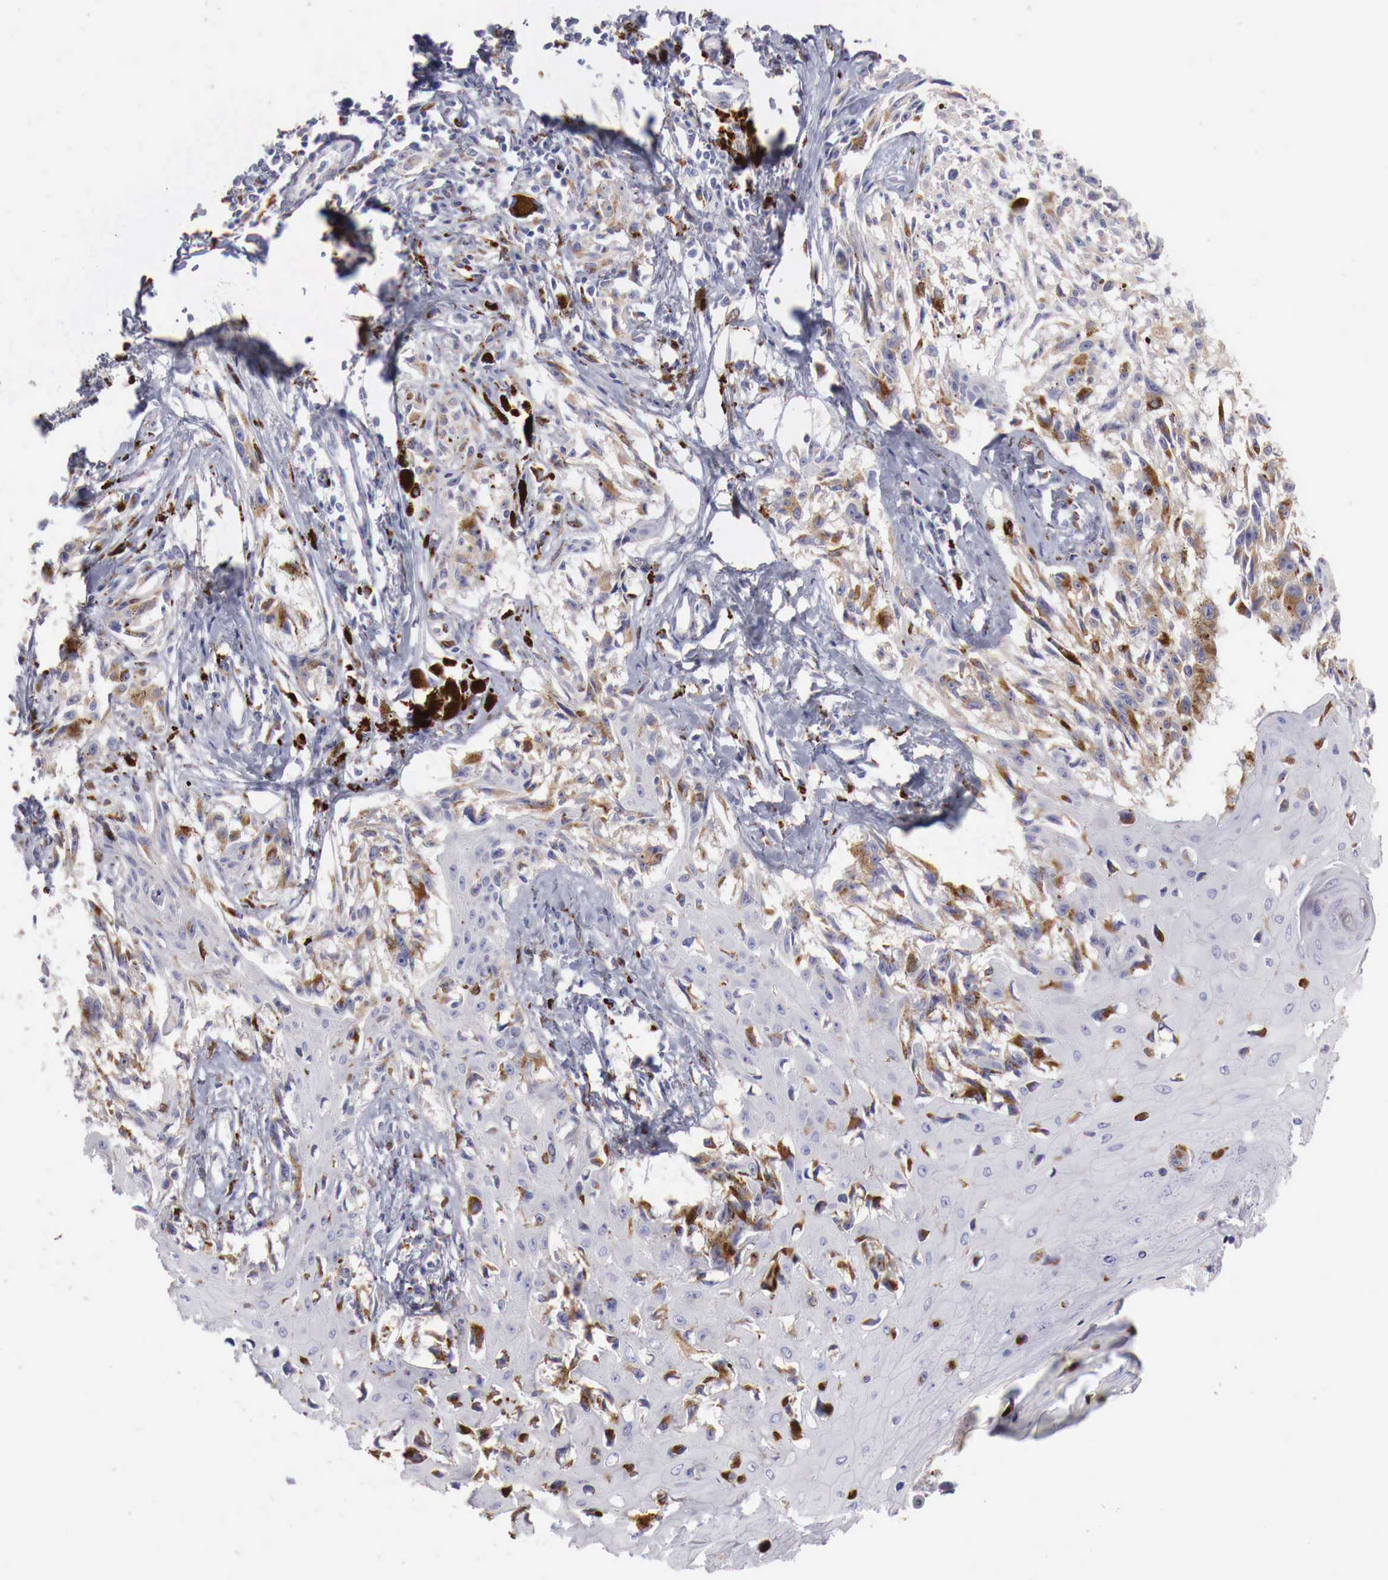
{"staining": {"intensity": "moderate", "quantity": ">75%", "location": "cytoplasmic/membranous"}, "tissue": "melanoma", "cell_type": "Tumor cells", "image_type": "cancer", "snomed": [{"axis": "morphology", "description": "Malignant melanoma, NOS"}, {"axis": "topography", "description": "Skin"}], "caption": "A medium amount of moderate cytoplasmic/membranous expression is present in about >75% of tumor cells in malignant melanoma tissue.", "gene": "GLA", "patient": {"sex": "female", "age": 82}}